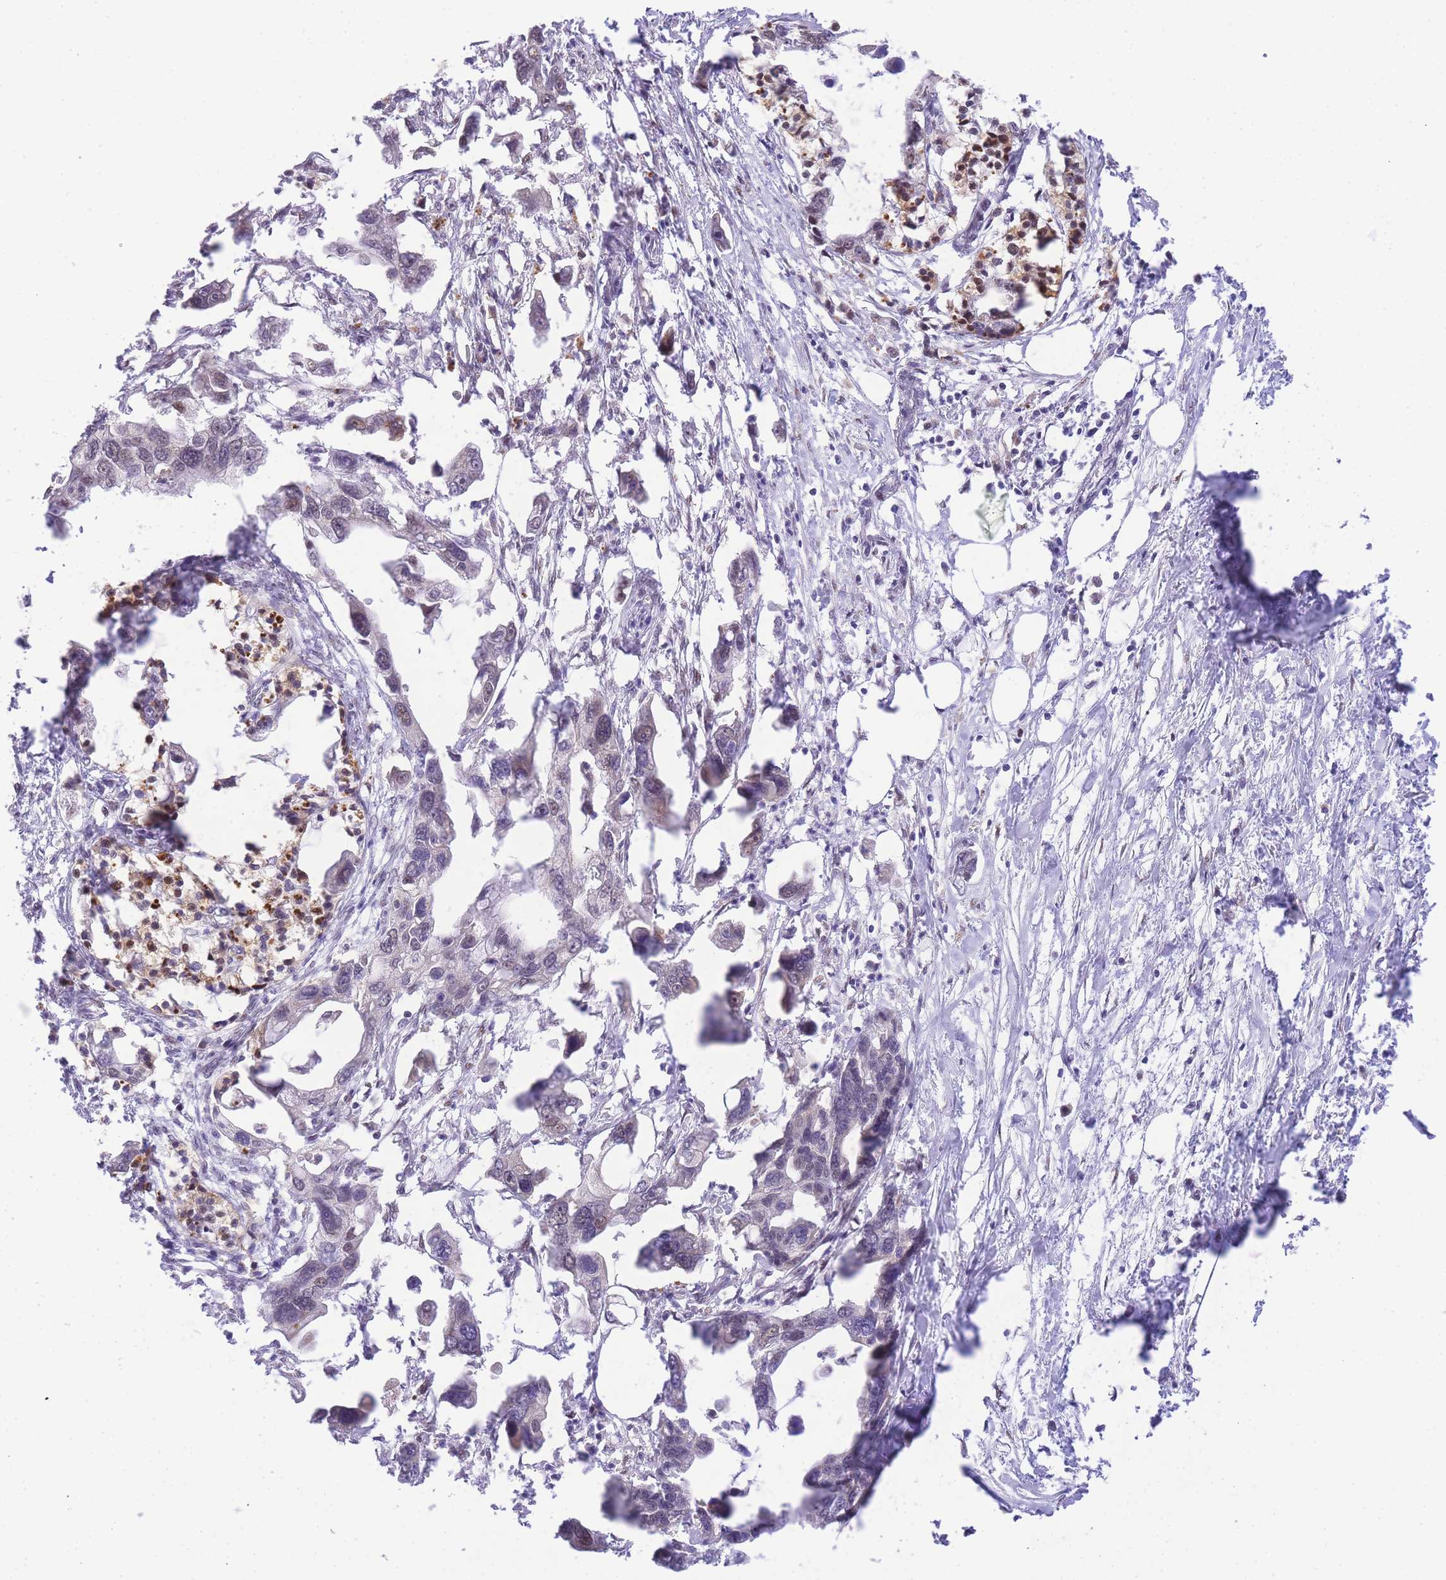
{"staining": {"intensity": "negative", "quantity": "none", "location": "none"}, "tissue": "pancreatic cancer", "cell_type": "Tumor cells", "image_type": "cancer", "snomed": [{"axis": "morphology", "description": "Adenocarcinoma, NOS"}, {"axis": "topography", "description": "Pancreas"}], "caption": "This is an immunohistochemistry histopathology image of human pancreatic cancer. There is no positivity in tumor cells.", "gene": "PUS10", "patient": {"sex": "female", "age": 83}}